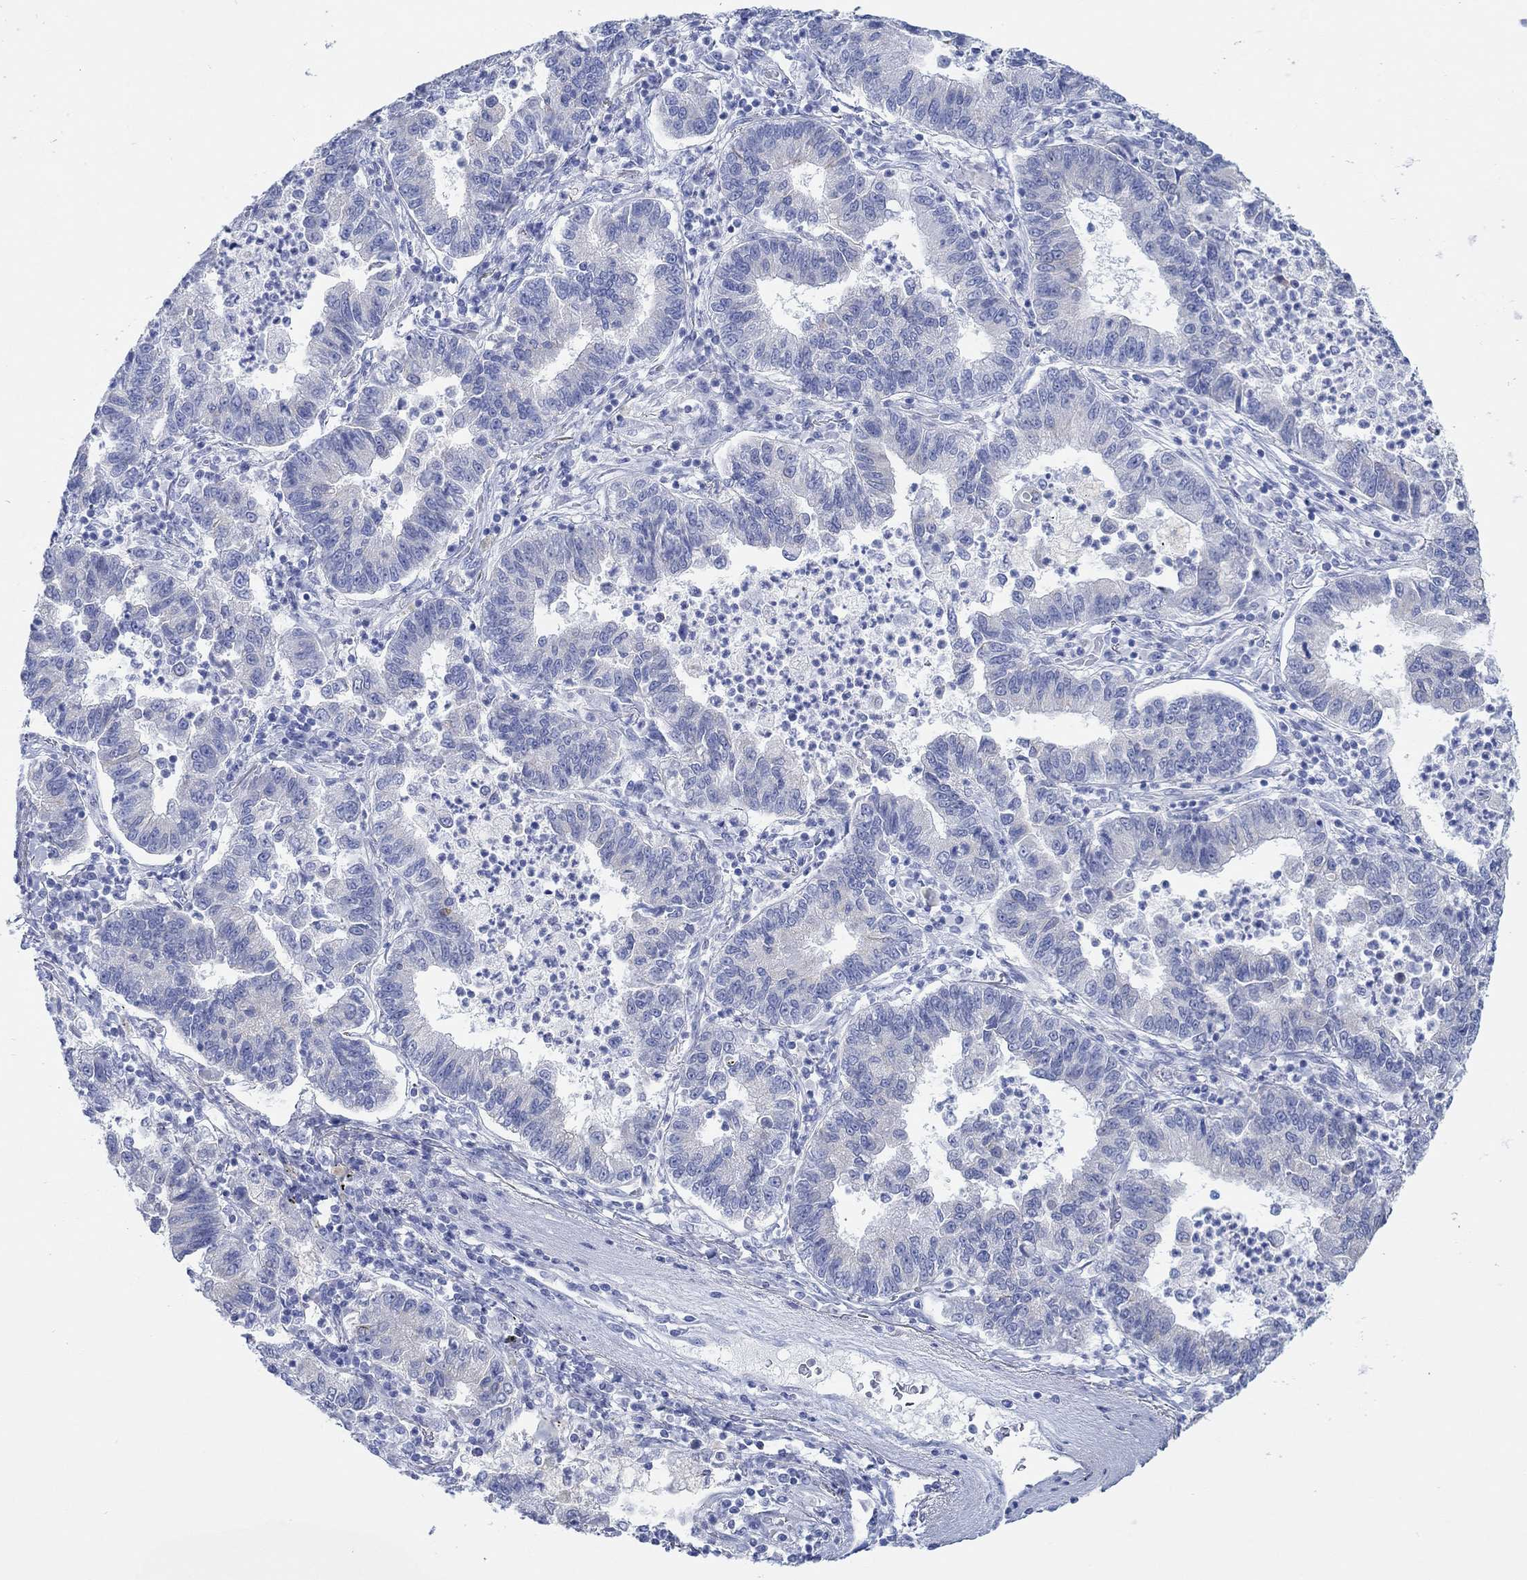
{"staining": {"intensity": "negative", "quantity": "none", "location": "none"}, "tissue": "lung cancer", "cell_type": "Tumor cells", "image_type": "cancer", "snomed": [{"axis": "morphology", "description": "Adenocarcinoma, NOS"}, {"axis": "topography", "description": "Lung"}], "caption": "The histopathology image reveals no significant expression in tumor cells of lung cancer (adenocarcinoma).", "gene": "AK8", "patient": {"sex": "female", "age": 57}}